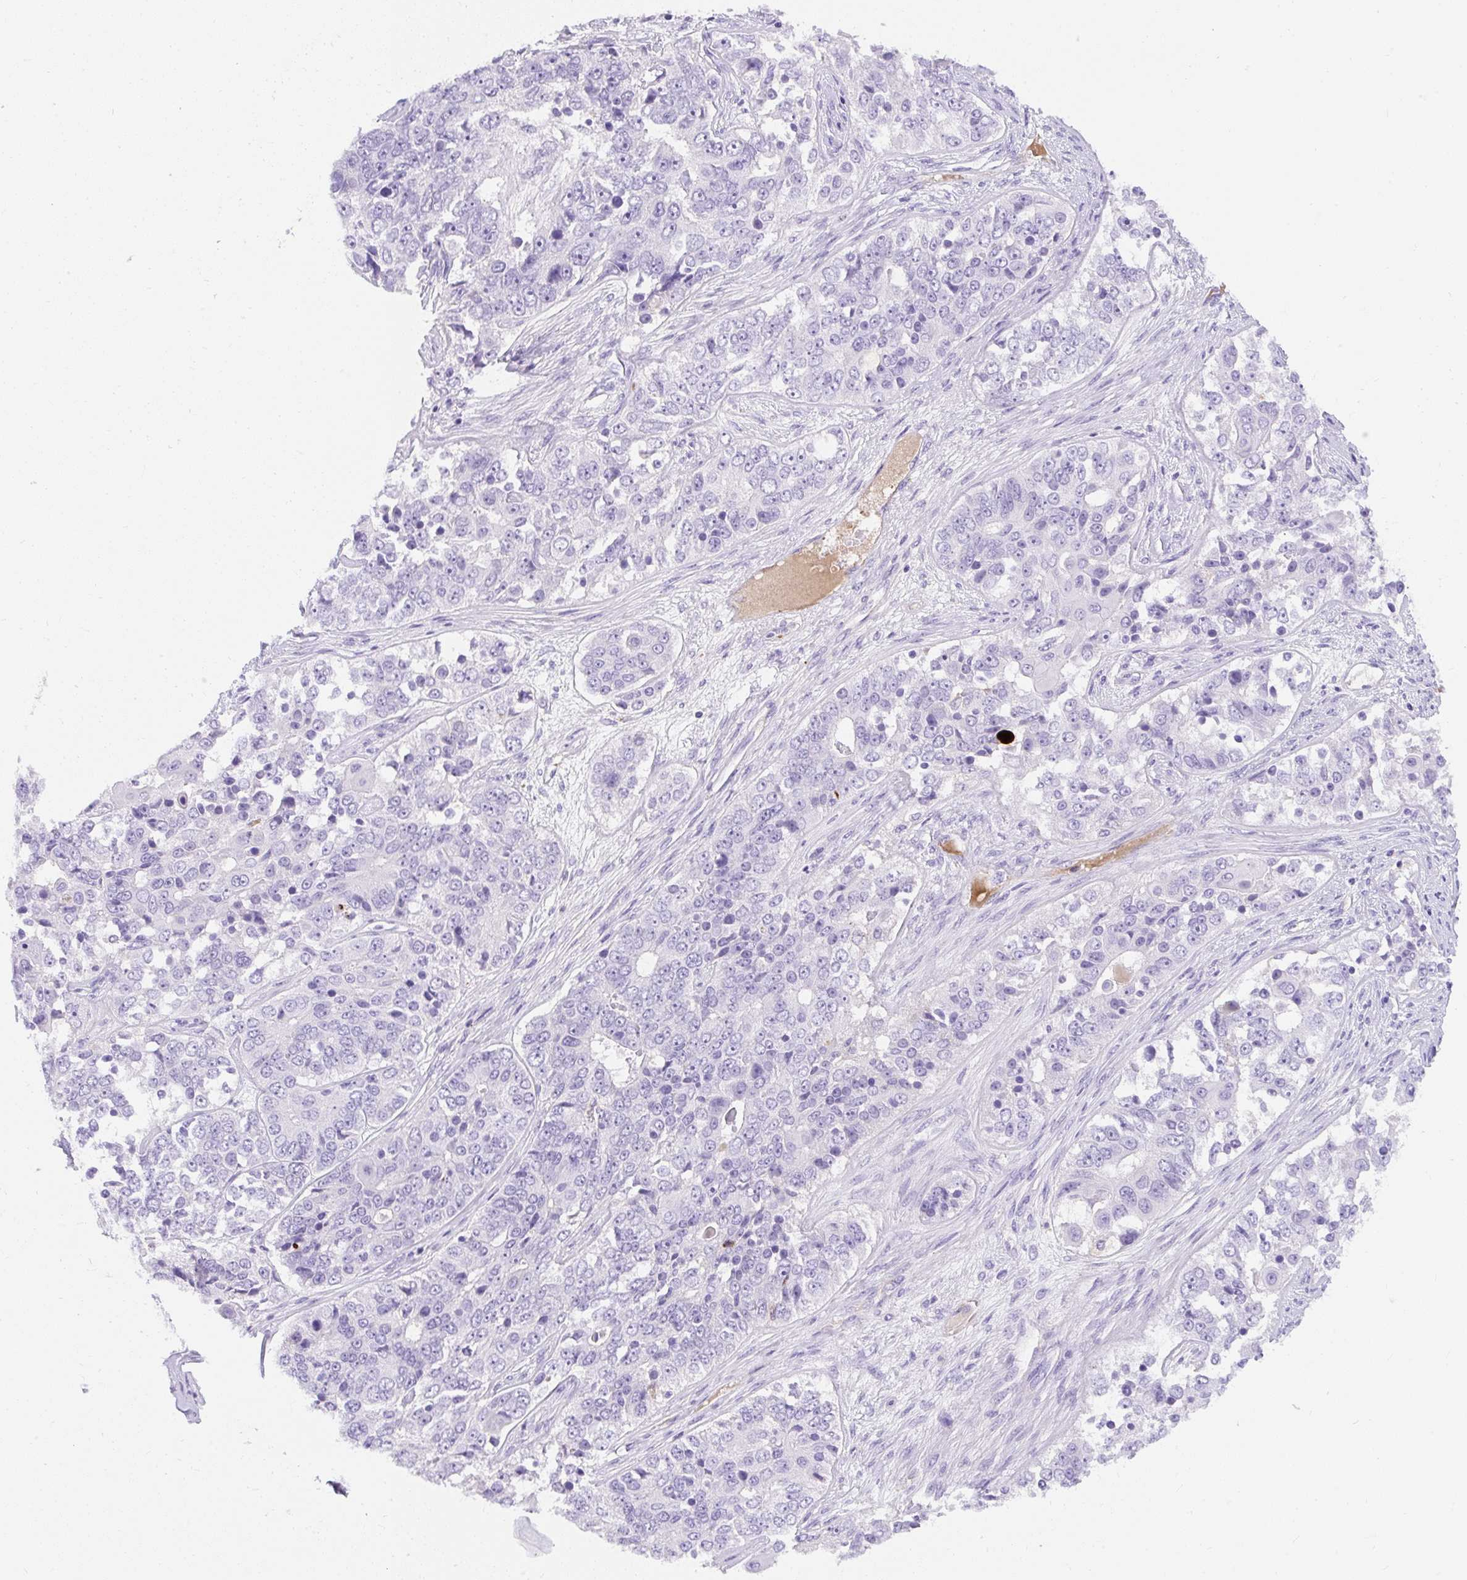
{"staining": {"intensity": "negative", "quantity": "none", "location": "none"}, "tissue": "ovarian cancer", "cell_type": "Tumor cells", "image_type": "cancer", "snomed": [{"axis": "morphology", "description": "Carcinoma, endometroid"}, {"axis": "topography", "description": "Ovary"}], "caption": "Ovarian cancer stained for a protein using immunohistochemistry displays no positivity tumor cells.", "gene": "APOC4-APOC2", "patient": {"sex": "female", "age": 51}}